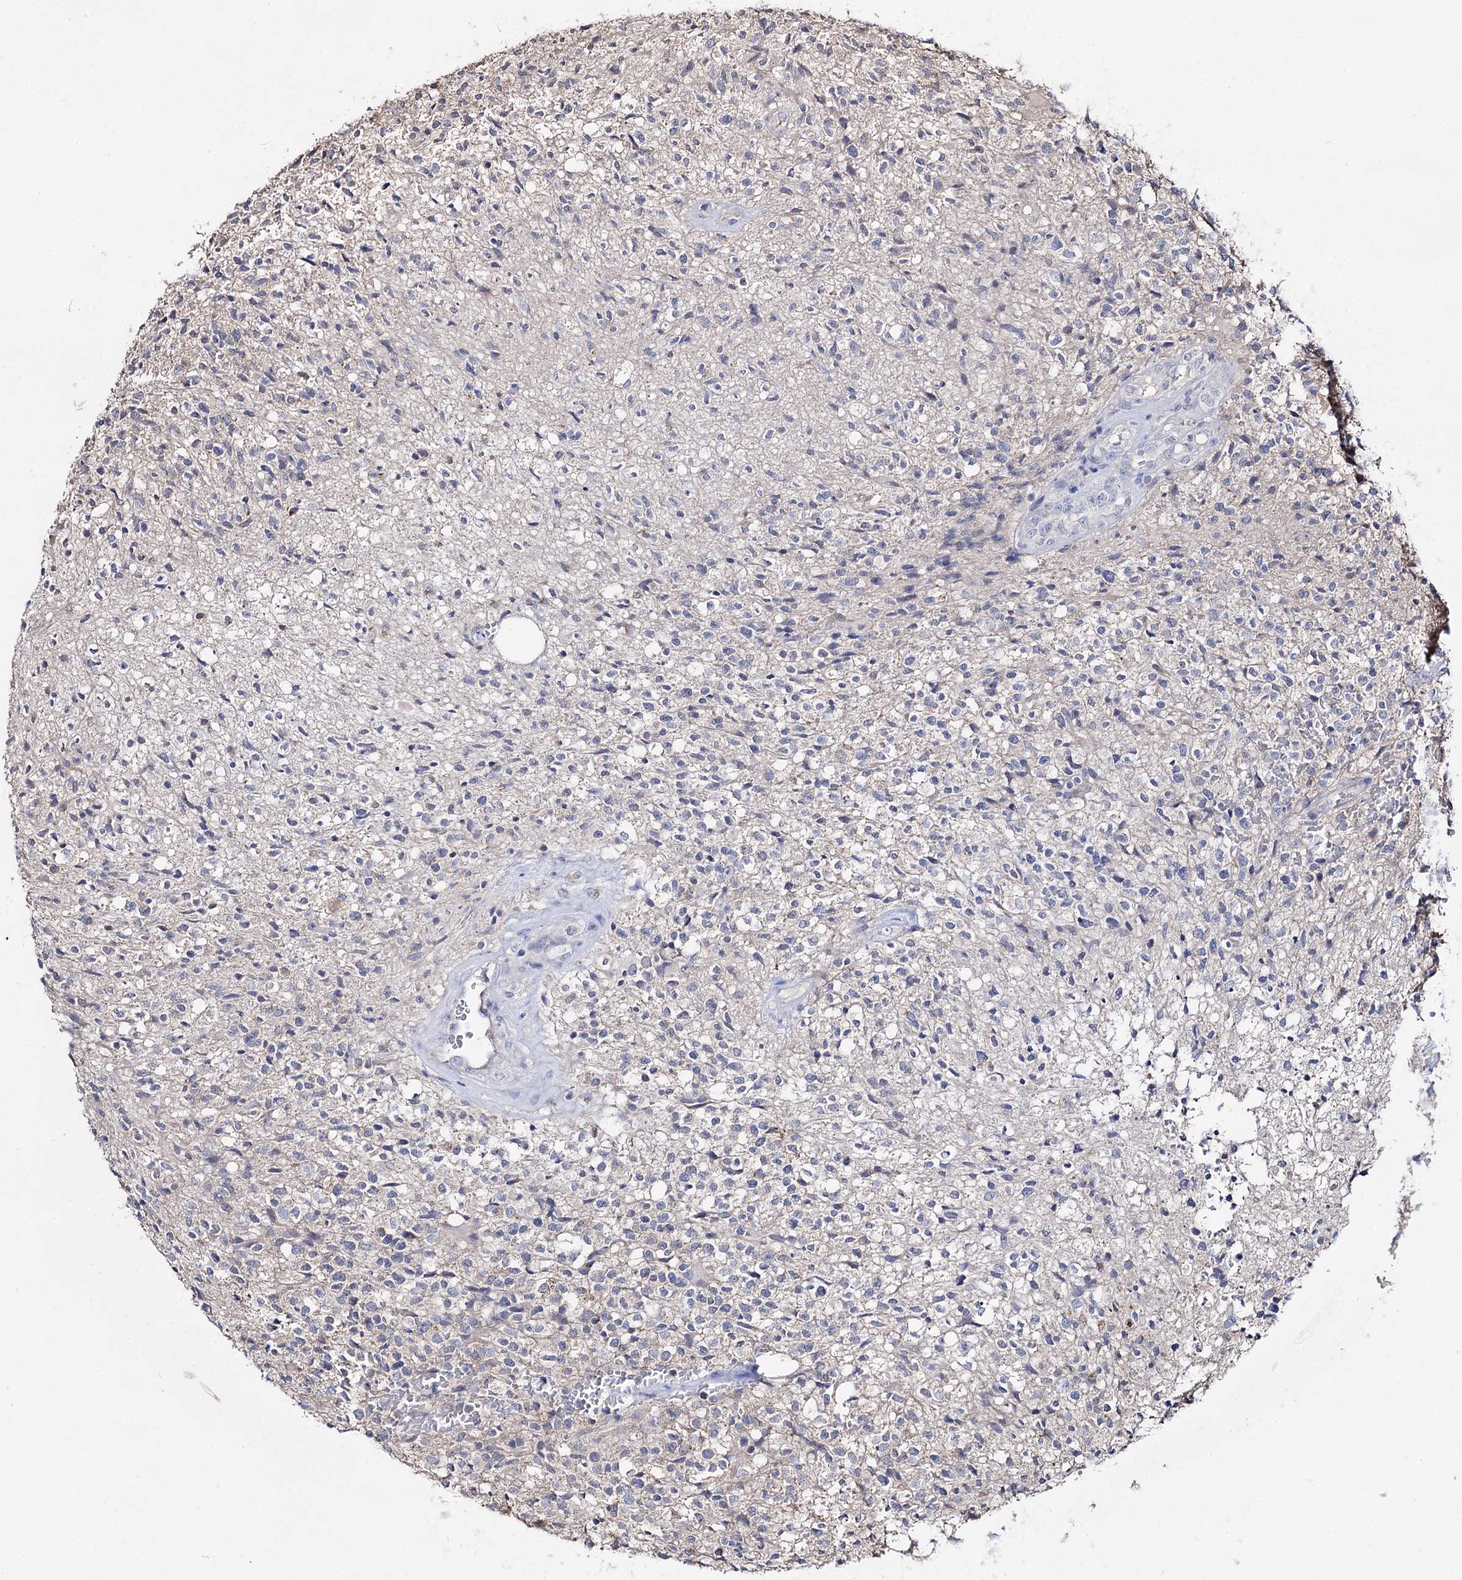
{"staining": {"intensity": "negative", "quantity": "none", "location": "none"}, "tissue": "glioma", "cell_type": "Tumor cells", "image_type": "cancer", "snomed": [{"axis": "morphology", "description": "Glioma, malignant, High grade"}, {"axis": "topography", "description": "Brain"}], "caption": "The immunohistochemistry photomicrograph has no significant expression in tumor cells of glioma tissue.", "gene": "ARFIP2", "patient": {"sex": "male", "age": 56}}